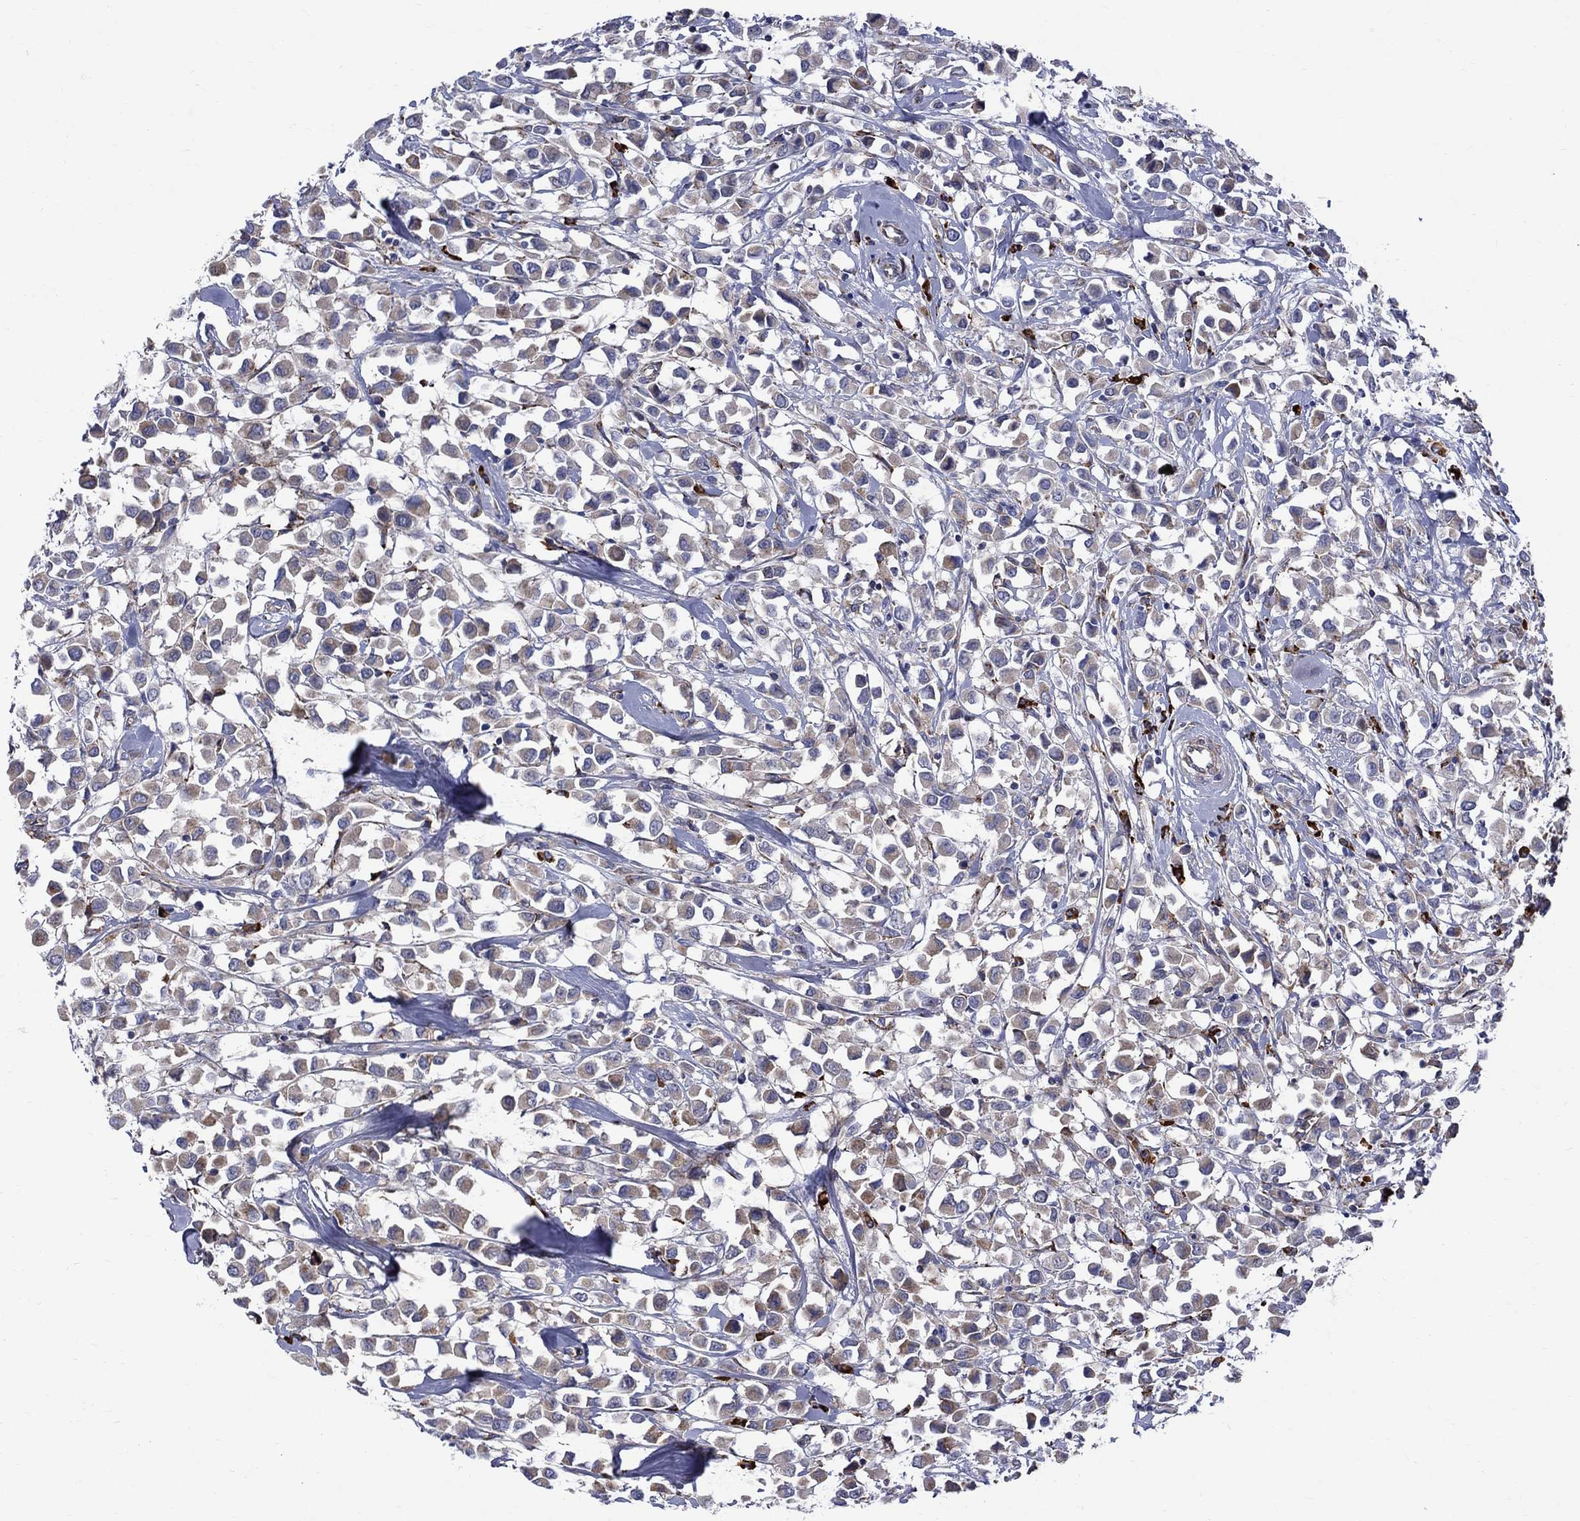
{"staining": {"intensity": "weak", "quantity": ">75%", "location": "cytoplasmic/membranous"}, "tissue": "breast cancer", "cell_type": "Tumor cells", "image_type": "cancer", "snomed": [{"axis": "morphology", "description": "Duct carcinoma"}, {"axis": "topography", "description": "Breast"}], "caption": "Infiltrating ductal carcinoma (breast) was stained to show a protein in brown. There is low levels of weak cytoplasmic/membranous positivity in approximately >75% of tumor cells.", "gene": "ASNS", "patient": {"sex": "female", "age": 61}}